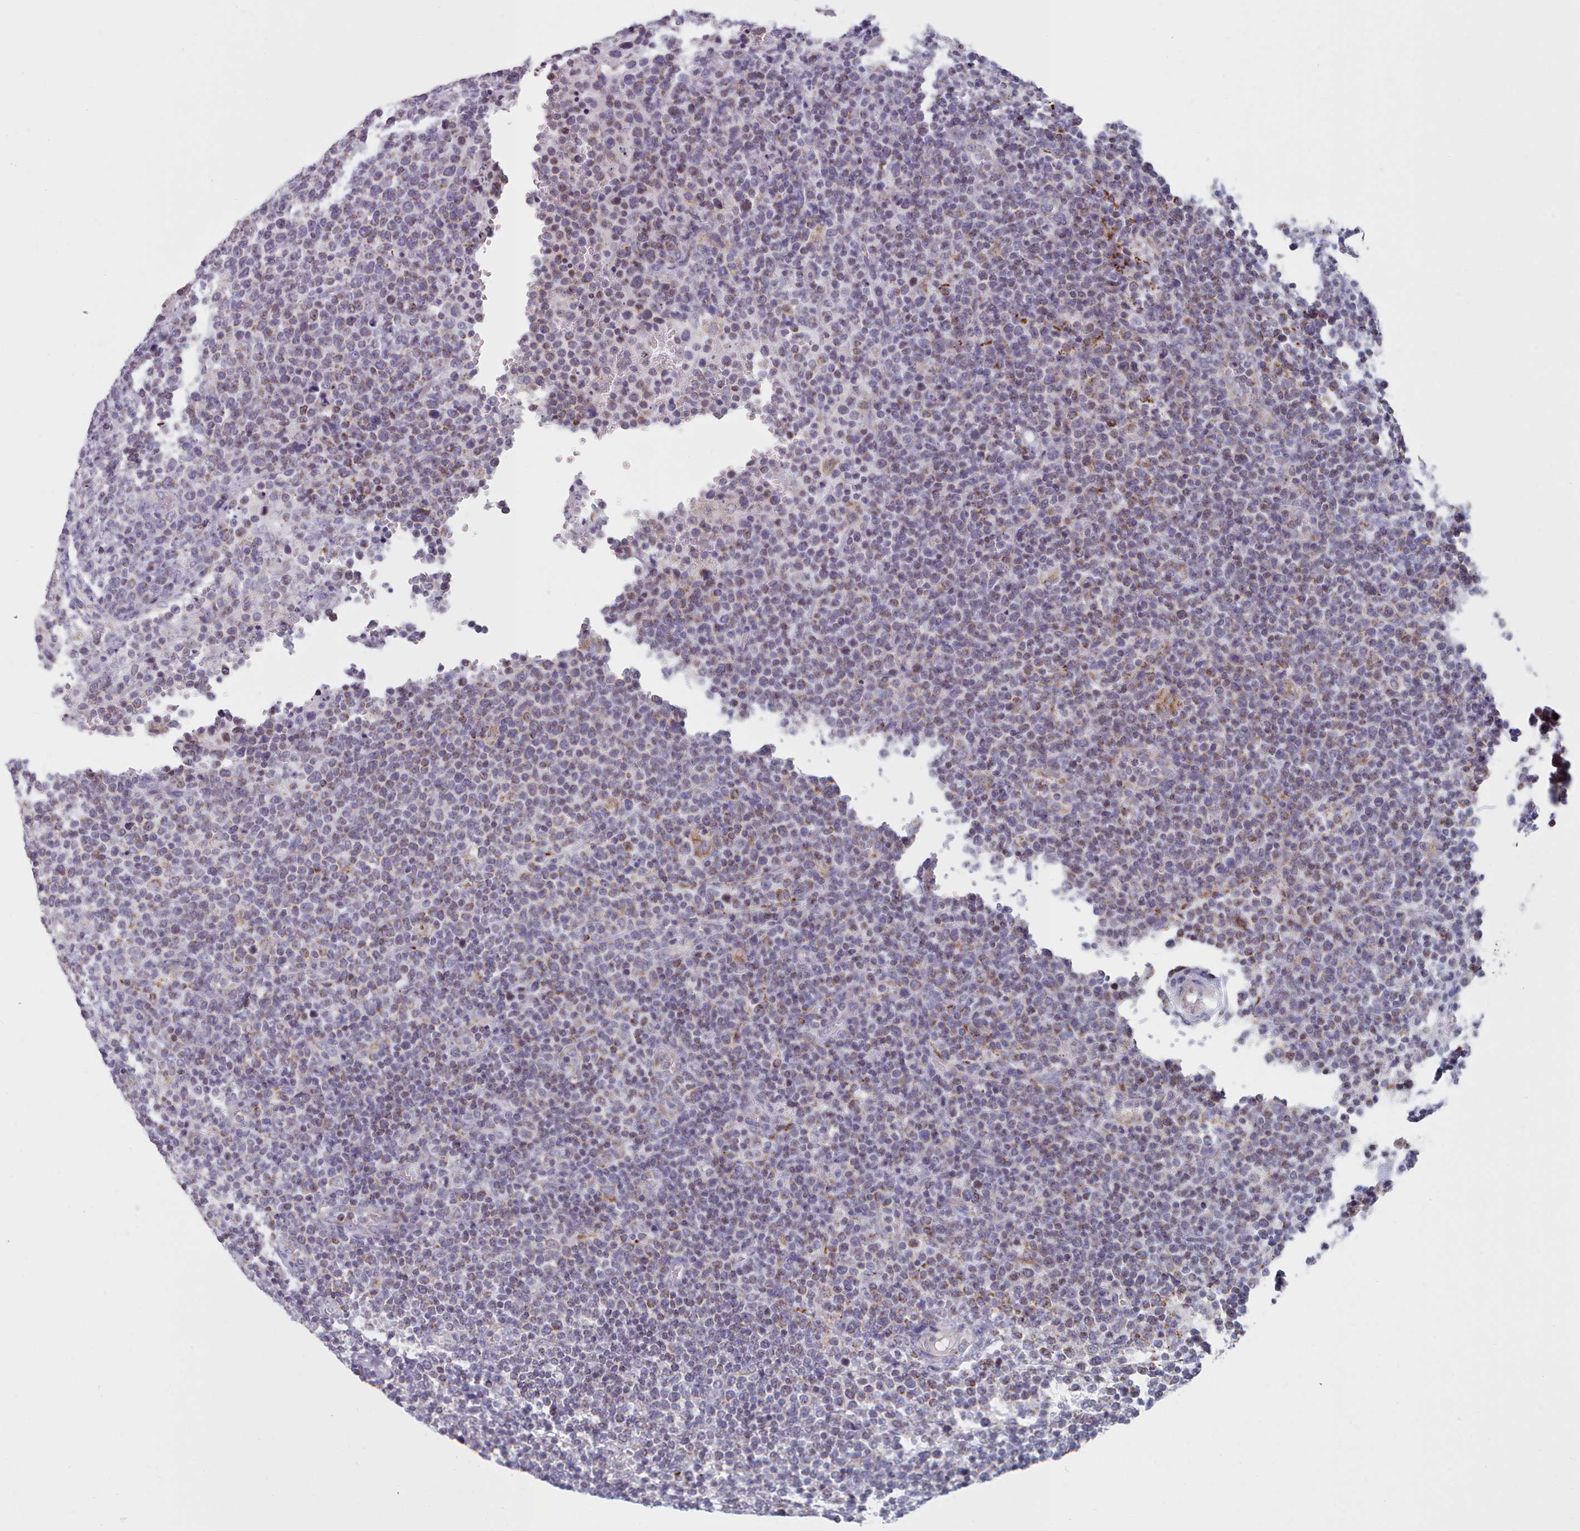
{"staining": {"intensity": "moderate", "quantity": "25%-75%", "location": "cytoplasmic/membranous"}, "tissue": "lymphoma", "cell_type": "Tumor cells", "image_type": "cancer", "snomed": [{"axis": "morphology", "description": "Malignant lymphoma, non-Hodgkin's type, High grade"}, {"axis": "topography", "description": "Lymph node"}], "caption": "This image displays immunohistochemistry staining of human lymphoma, with medium moderate cytoplasmic/membranous expression in about 25%-75% of tumor cells.", "gene": "FAM170B", "patient": {"sex": "male", "age": 61}}